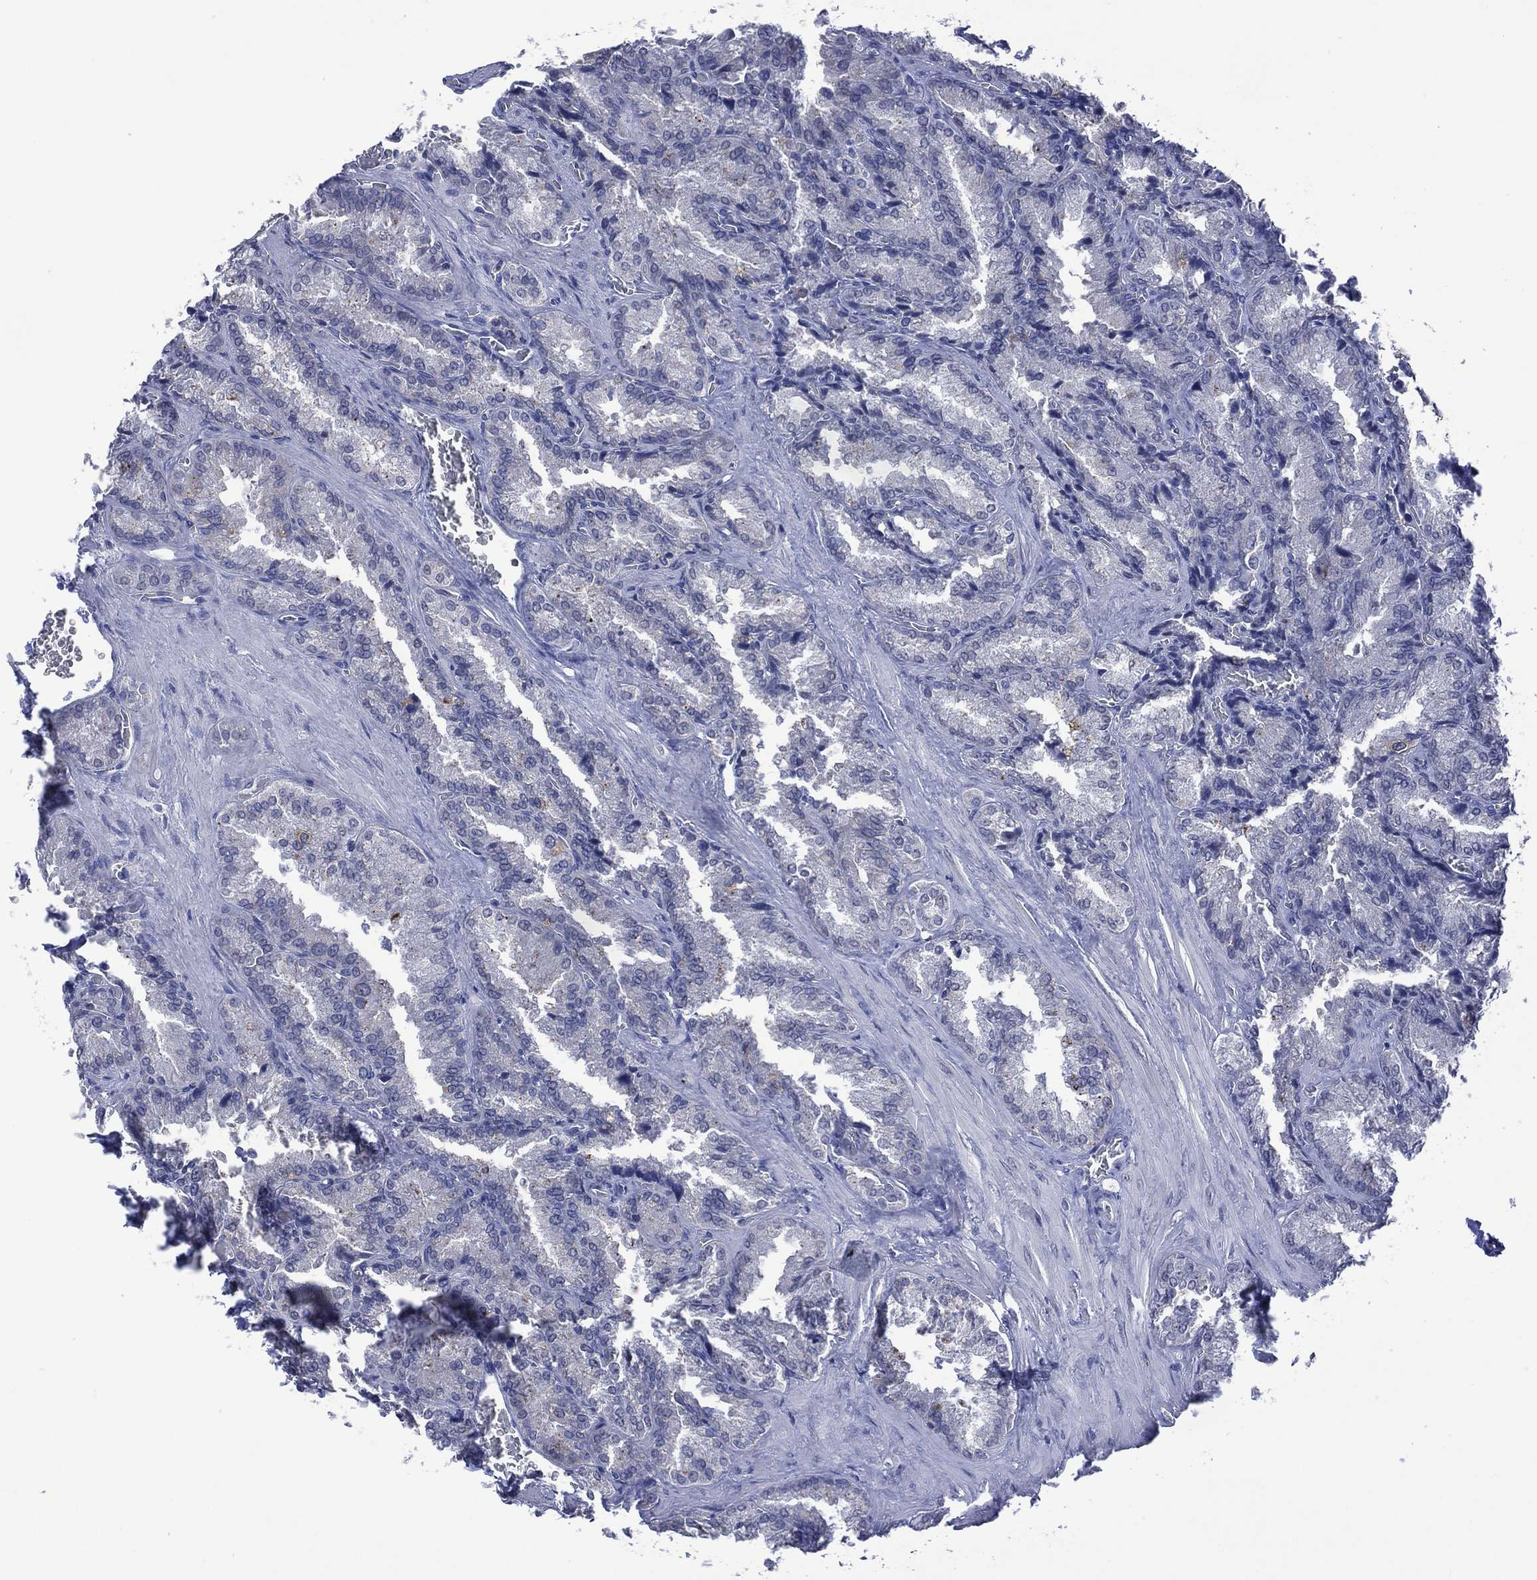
{"staining": {"intensity": "negative", "quantity": "none", "location": "none"}, "tissue": "seminal vesicle", "cell_type": "Glandular cells", "image_type": "normal", "snomed": [{"axis": "morphology", "description": "Normal tissue, NOS"}, {"axis": "topography", "description": "Seminal veicle"}], "caption": "This is a histopathology image of immunohistochemistry staining of benign seminal vesicle, which shows no staining in glandular cells. (DAB IHC with hematoxylin counter stain).", "gene": "ASB10", "patient": {"sex": "male", "age": 37}}